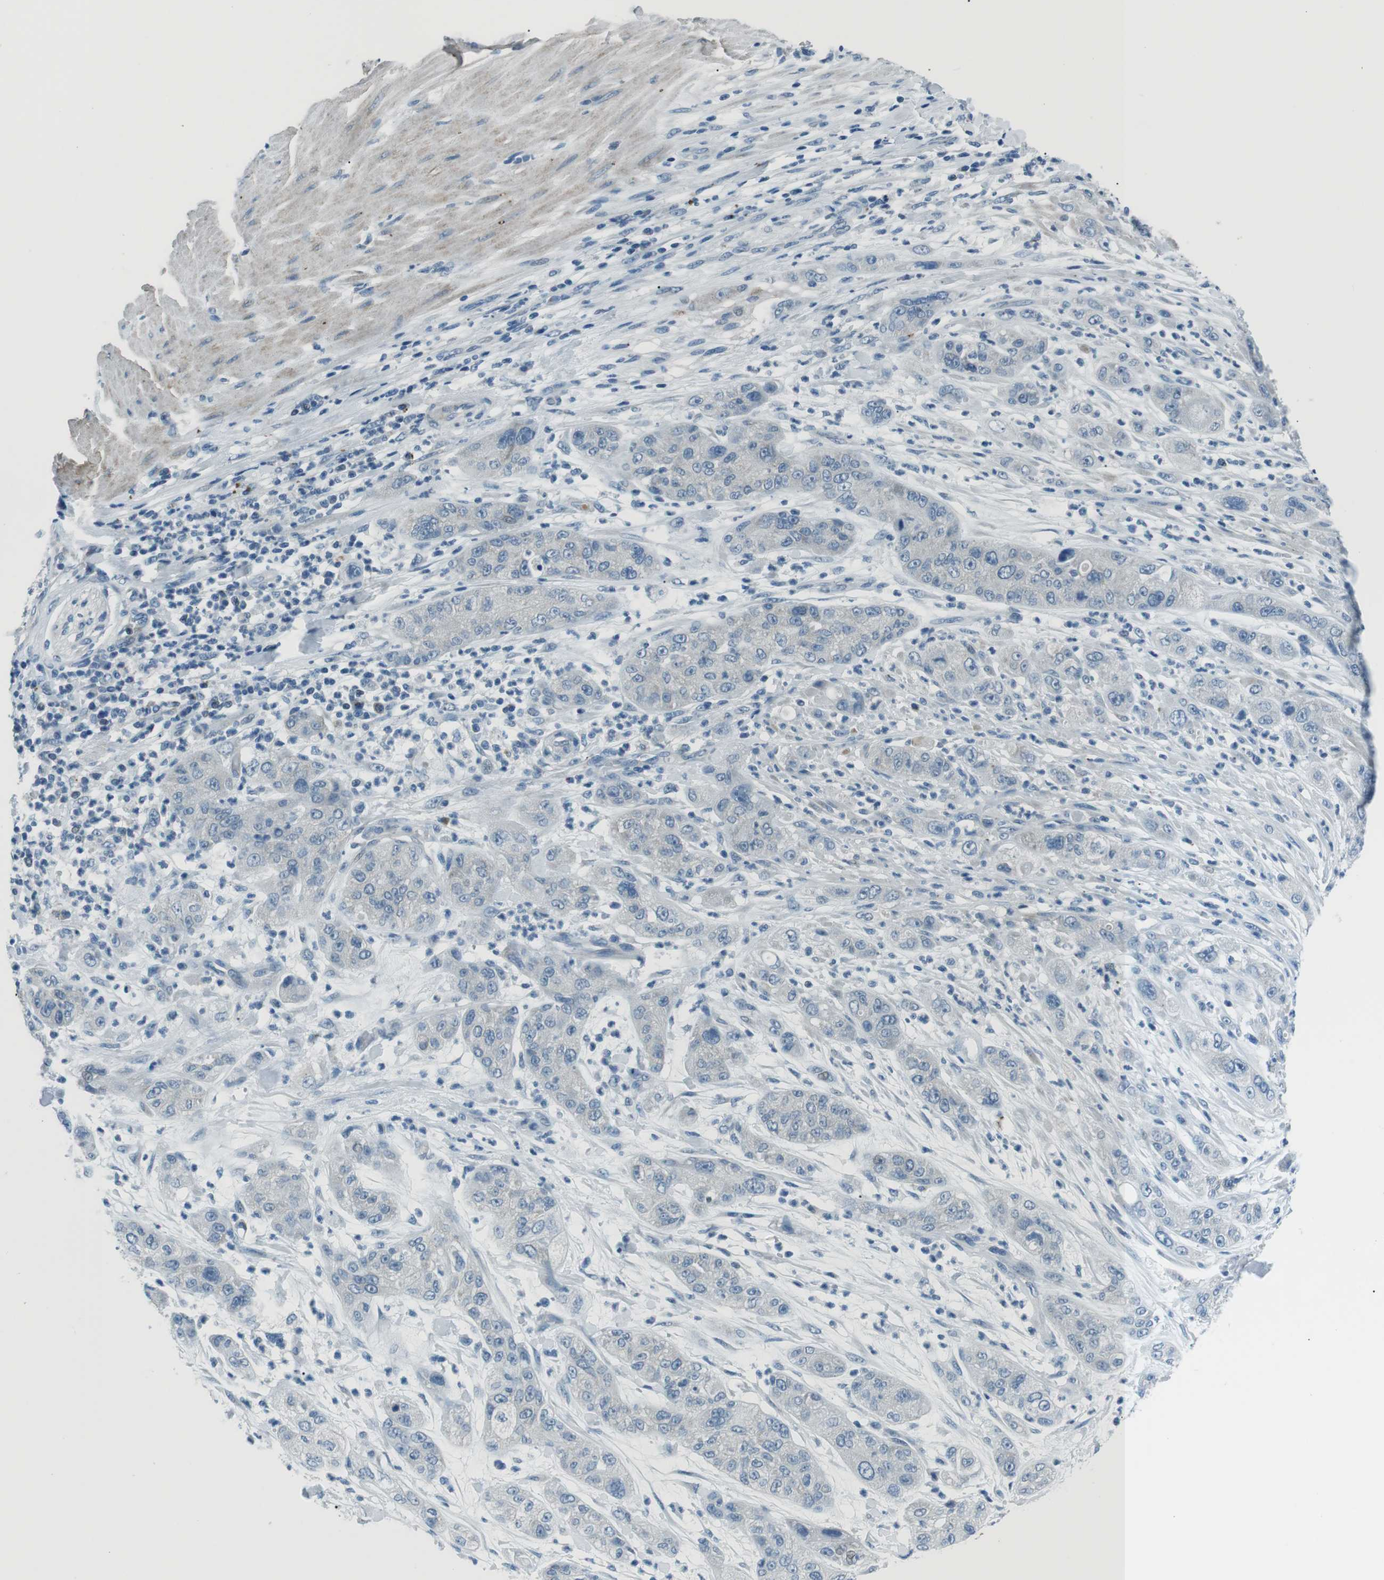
{"staining": {"intensity": "negative", "quantity": "none", "location": "none"}, "tissue": "pancreatic cancer", "cell_type": "Tumor cells", "image_type": "cancer", "snomed": [{"axis": "morphology", "description": "Adenocarcinoma, NOS"}, {"axis": "topography", "description": "Pancreas"}], "caption": "High power microscopy image of an immunohistochemistry (IHC) histopathology image of pancreatic cancer (adenocarcinoma), revealing no significant expression in tumor cells.", "gene": "ST6GAL1", "patient": {"sex": "female", "age": 78}}